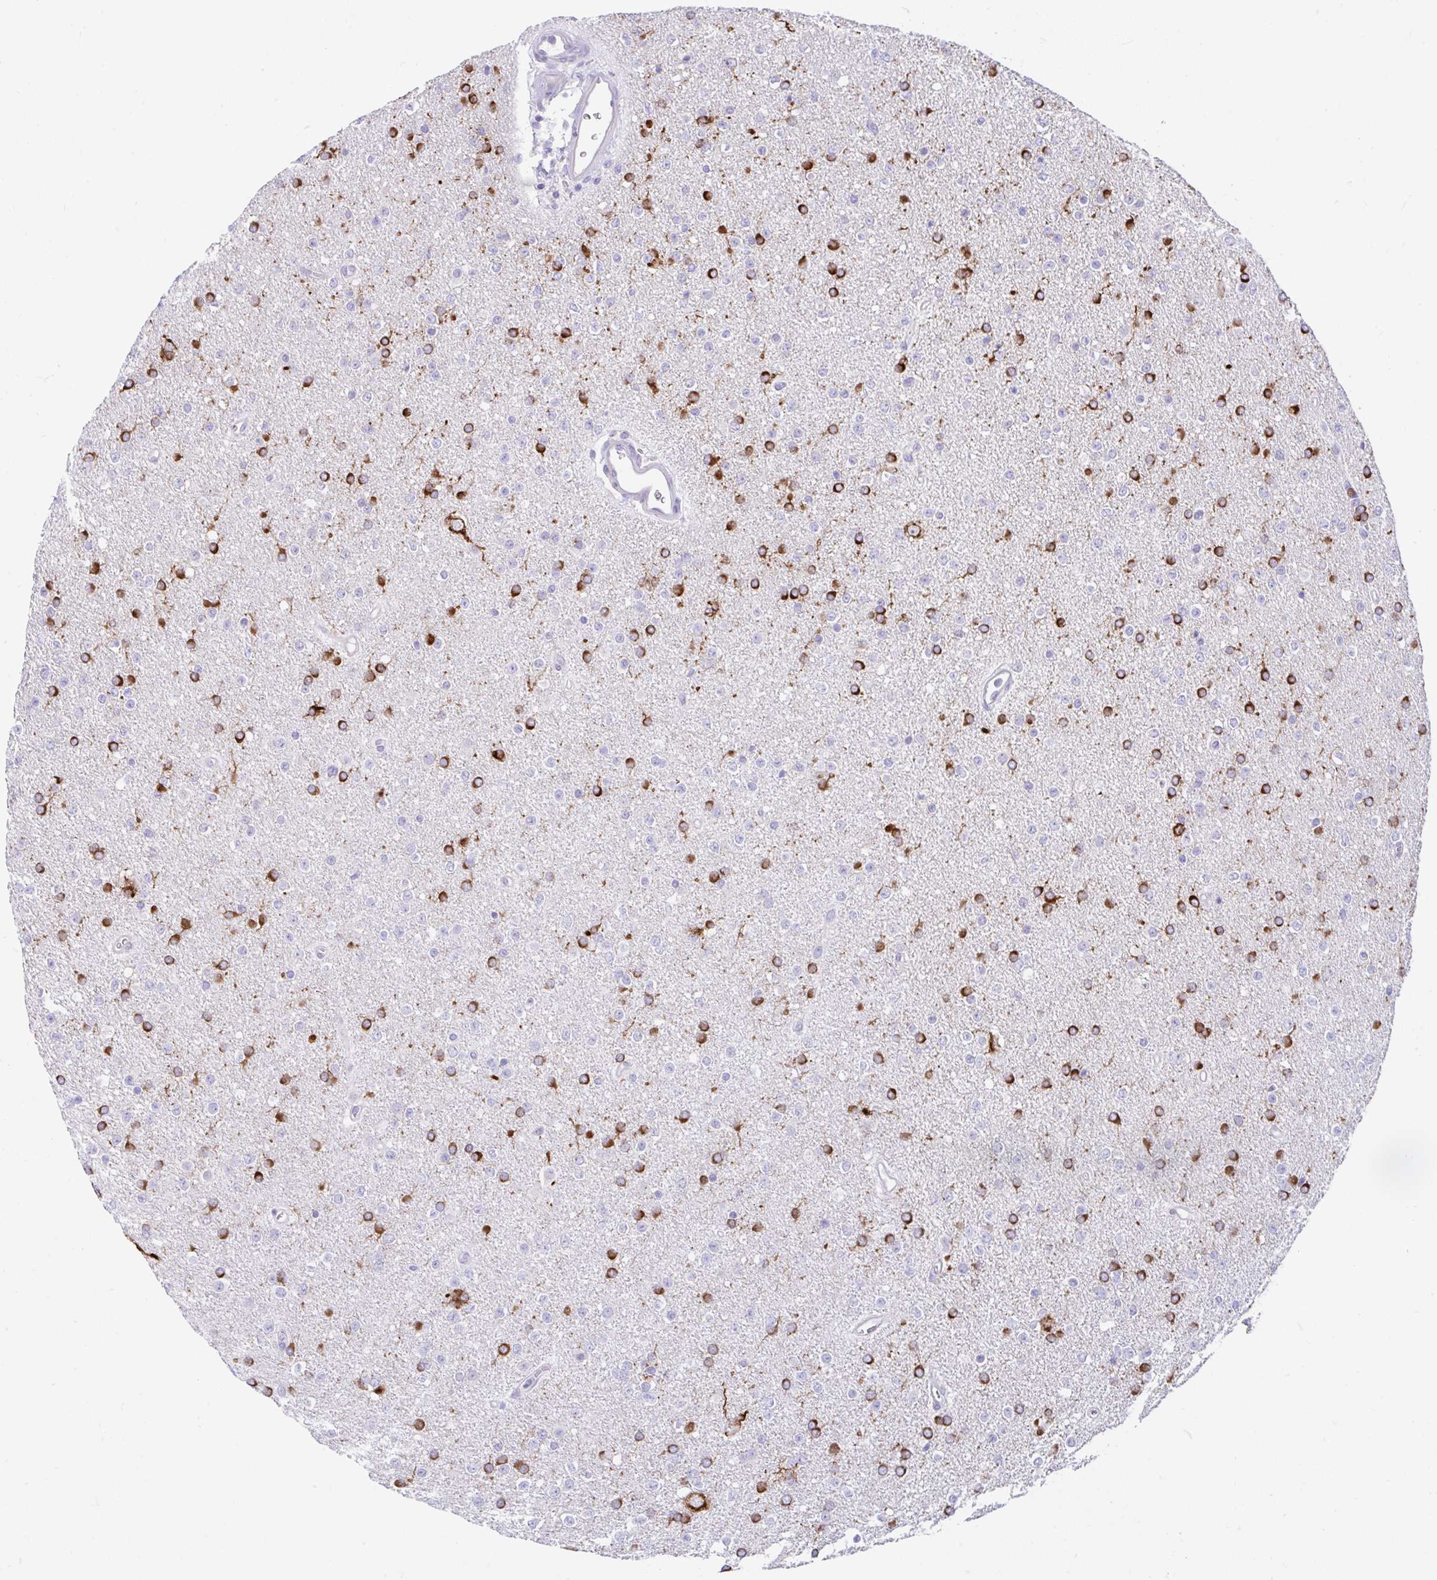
{"staining": {"intensity": "strong", "quantity": "25%-75%", "location": "cytoplasmic/membranous"}, "tissue": "glioma", "cell_type": "Tumor cells", "image_type": "cancer", "snomed": [{"axis": "morphology", "description": "Glioma, malignant, Low grade"}, {"axis": "topography", "description": "Brain"}], "caption": "Glioma was stained to show a protein in brown. There is high levels of strong cytoplasmic/membranous positivity in approximately 25%-75% of tumor cells.", "gene": "CCSAP", "patient": {"sex": "female", "age": 34}}